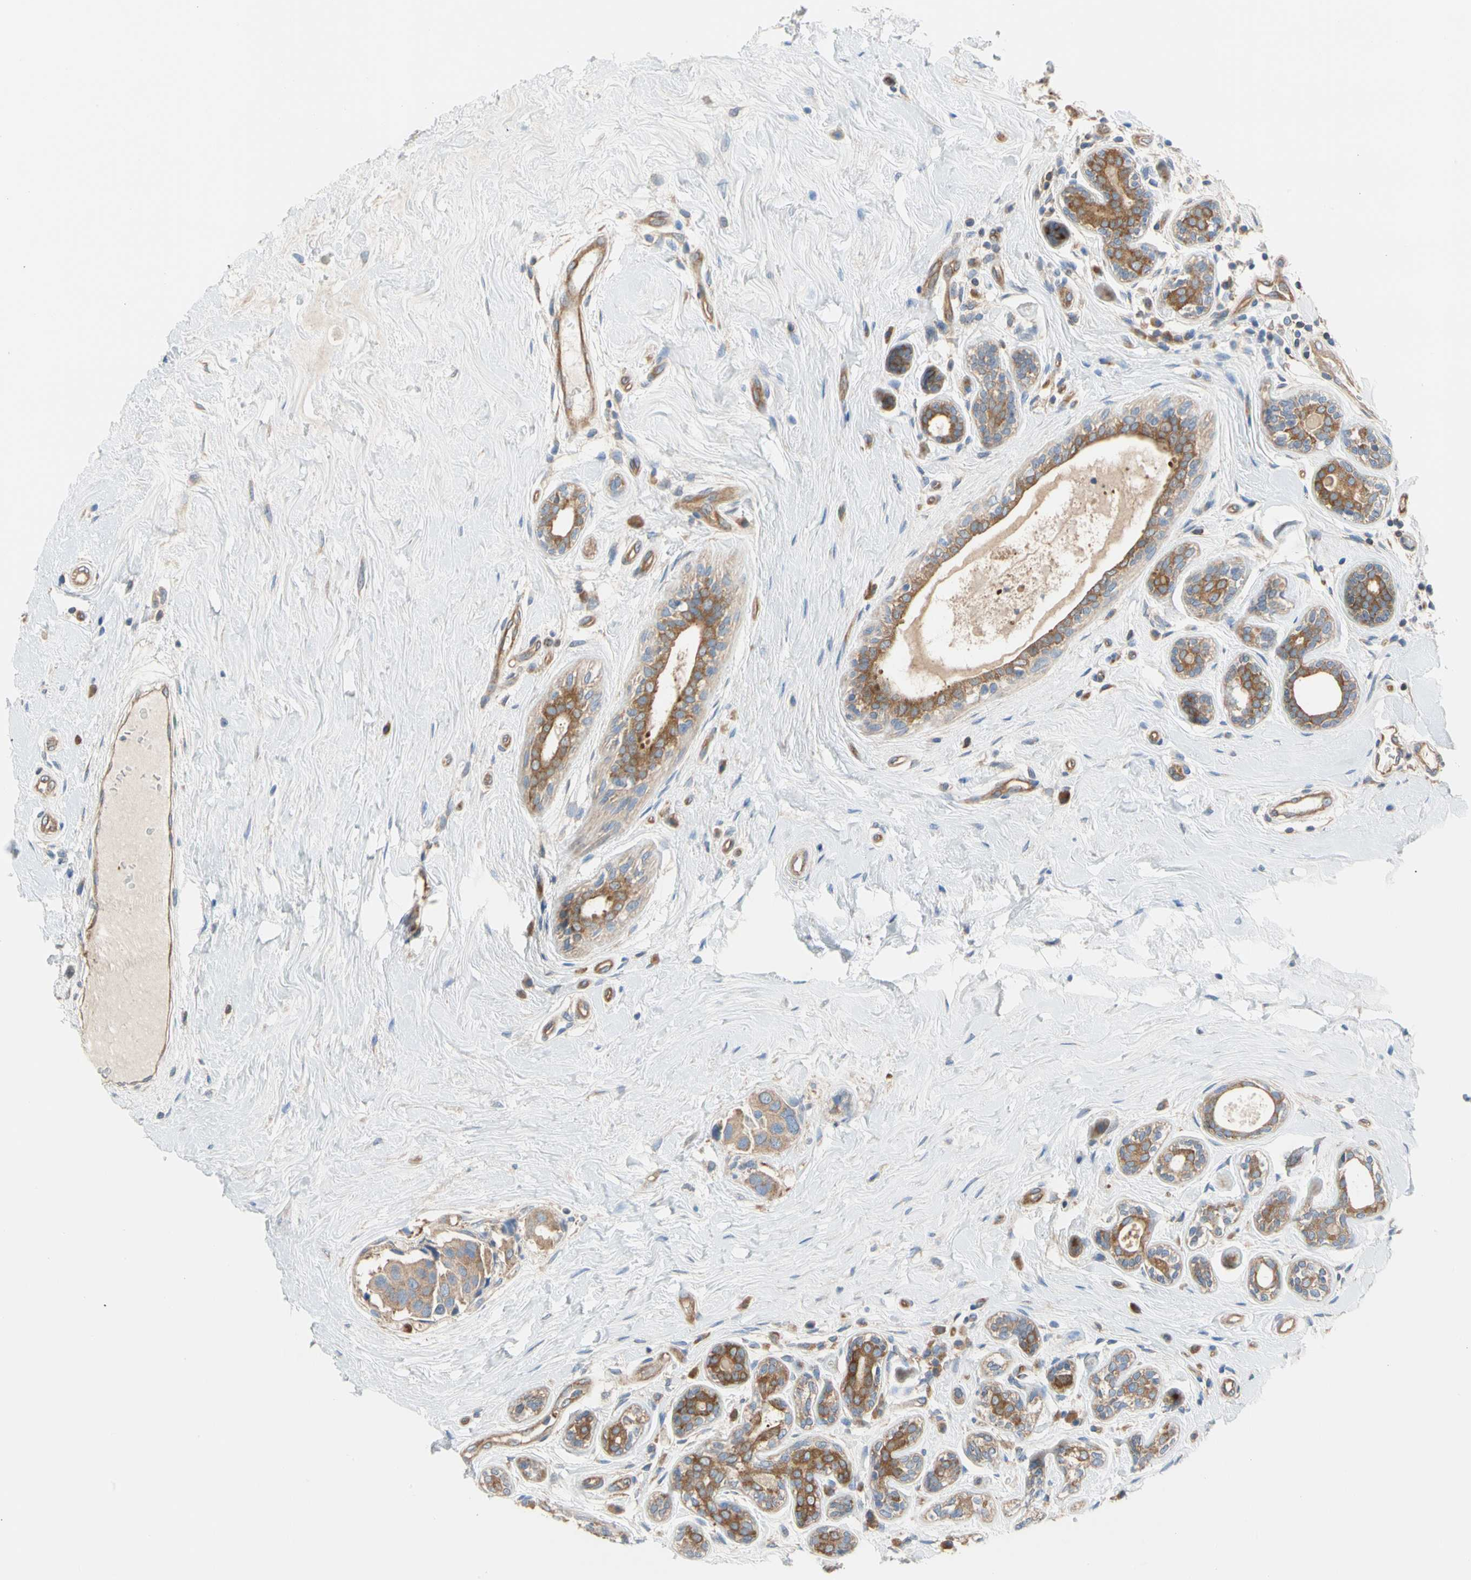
{"staining": {"intensity": "weak", "quantity": ">75%", "location": "cytoplasmic/membranous"}, "tissue": "breast cancer", "cell_type": "Tumor cells", "image_type": "cancer", "snomed": [{"axis": "morphology", "description": "Normal tissue, NOS"}, {"axis": "morphology", "description": "Duct carcinoma"}, {"axis": "topography", "description": "Breast"}], "caption": "Breast cancer (infiltrating ductal carcinoma) stained with DAB (3,3'-diaminobenzidine) immunohistochemistry demonstrates low levels of weak cytoplasmic/membranous expression in about >75% of tumor cells.", "gene": "GPHN", "patient": {"sex": "female", "age": 39}}